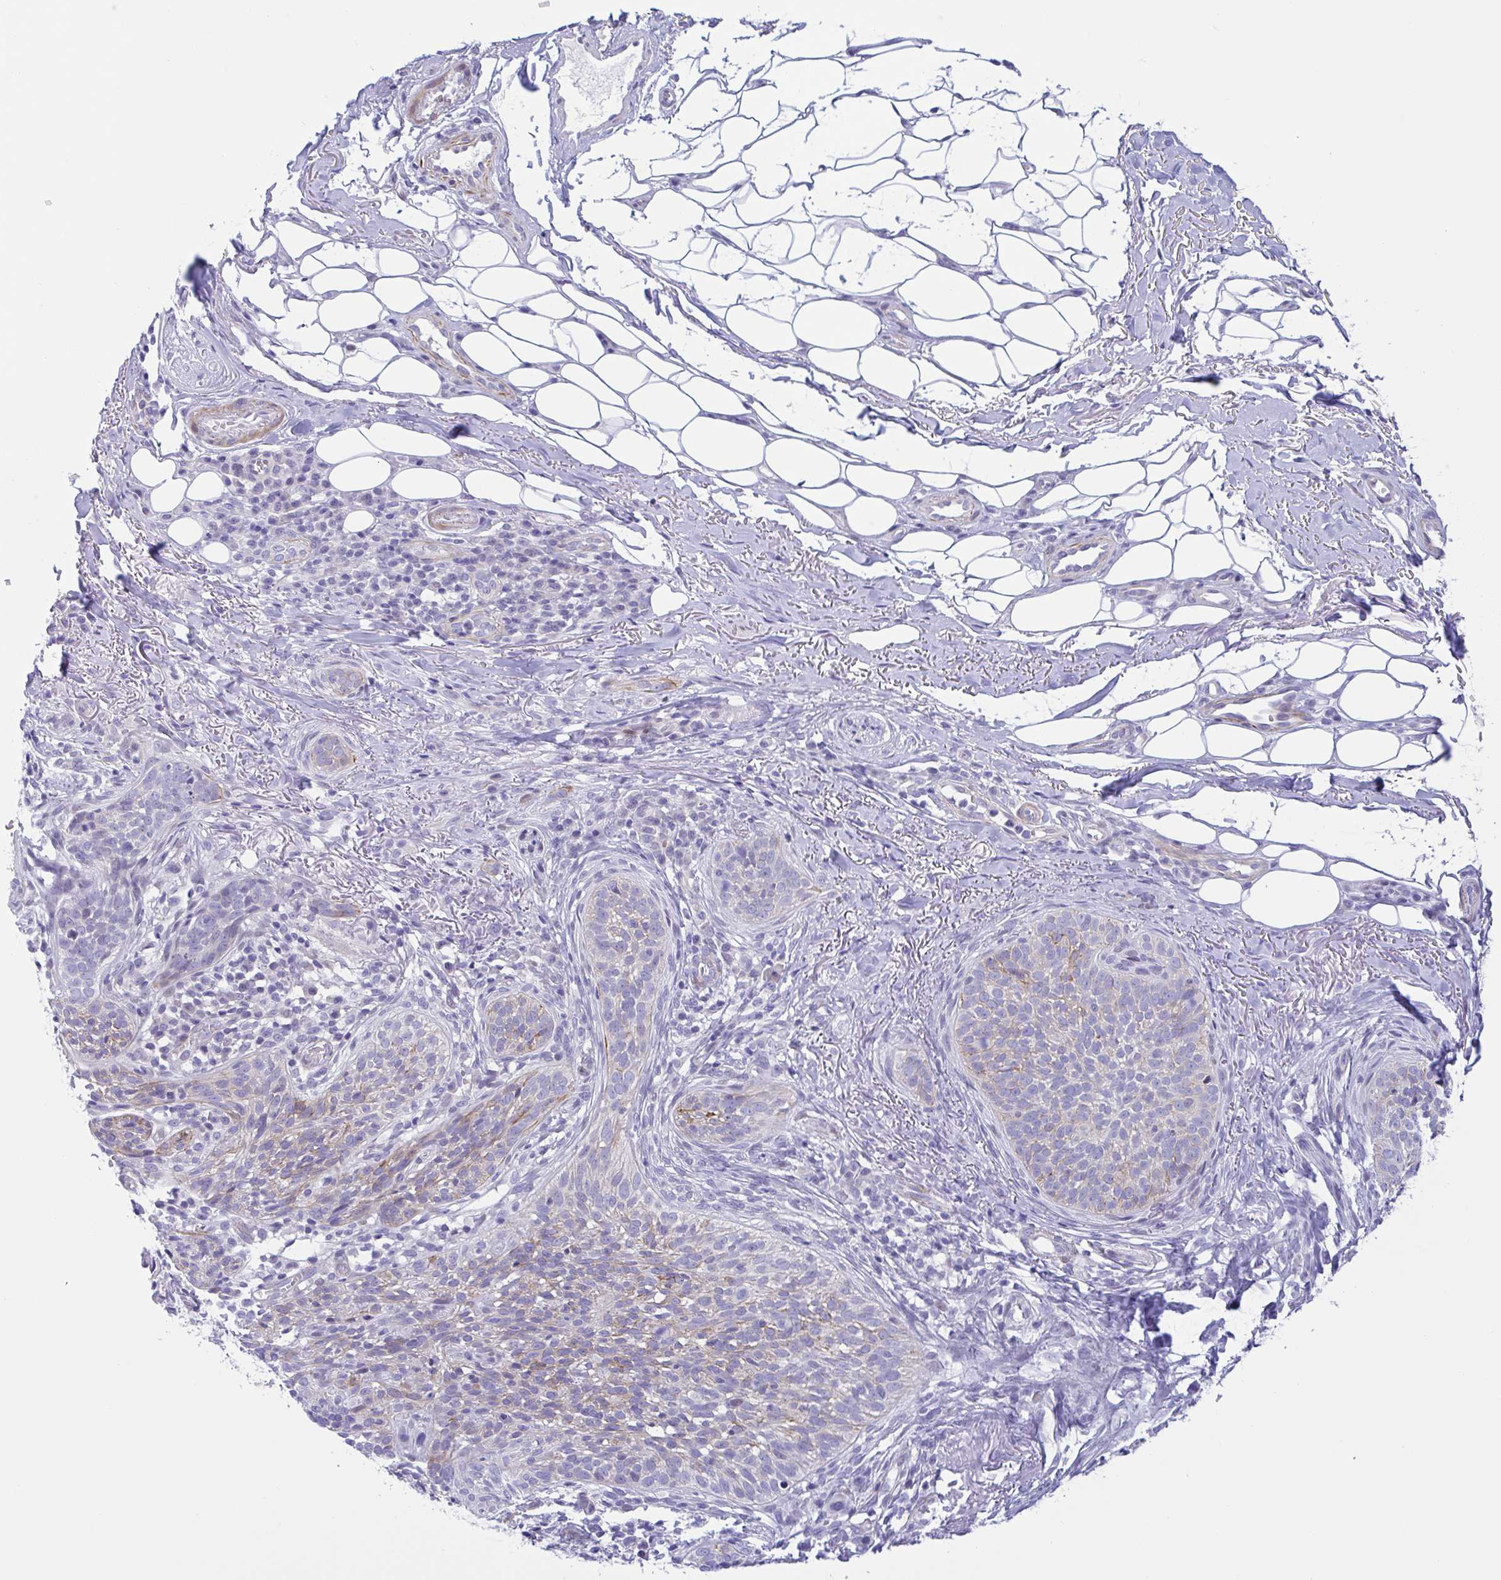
{"staining": {"intensity": "negative", "quantity": "none", "location": "none"}, "tissue": "skin cancer", "cell_type": "Tumor cells", "image_type": "cancer", "snomed": [{"axis": "morphology", "description": "Basal cell carcinoma"}, {"axis": "topography", "description": "Skin"}, {"axis": "topography", "description": "Skin of head"}], "caption": "IHC histopathology image of neoplastic tissue: skin cancer (basal cell carcinoma) stained with DAB reveals no significant protein positivity in tumor cells.", "gene": "AHCYL2", "patient": {"sex": "male", "age": 62}}